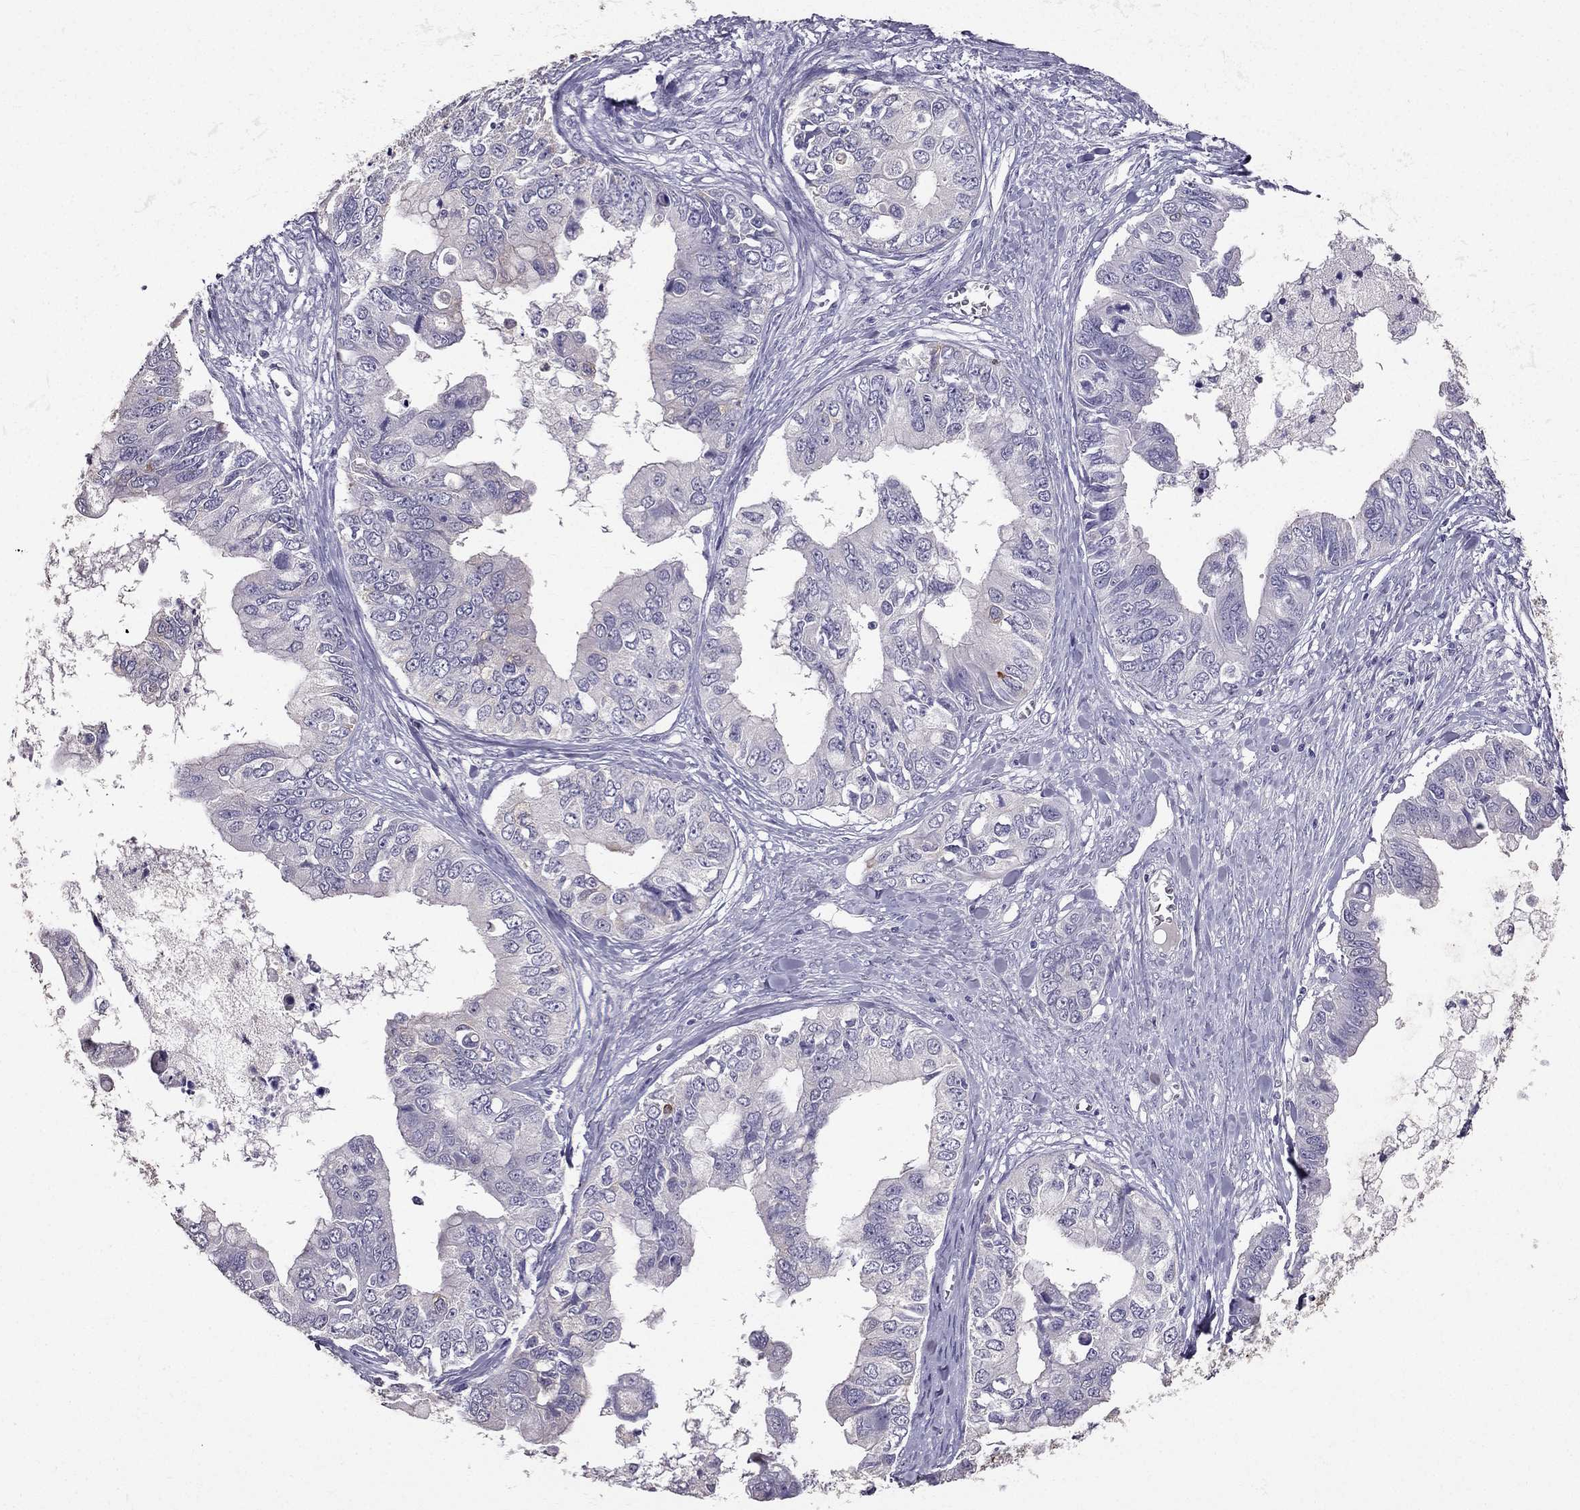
{"staining": {"intensity": "negative", "quantity": "none", "location": "none"}, "tissue": "ovarian cancer", "cell_type": "Tumor cells", "image_type": "cancer", "snomed": [{"axis": "morphology", "description": "Cystadenocarcinoma, mucinous, NOS"}, {"axis": "topography", "description": "Ovary"}], "caption": "Immunohistochemistry (IHC) photomicrograph of neoplastic tissue: human mucinous cystadenocarcinoma (ovarian) stained with DAB (3,3'-diaminobenzidine) exhibits no significant protein staining in tumor cells. Nuclei are stained in blue.", "gene": "SCG5", "patient": {"sex": "female", "age": 76}}